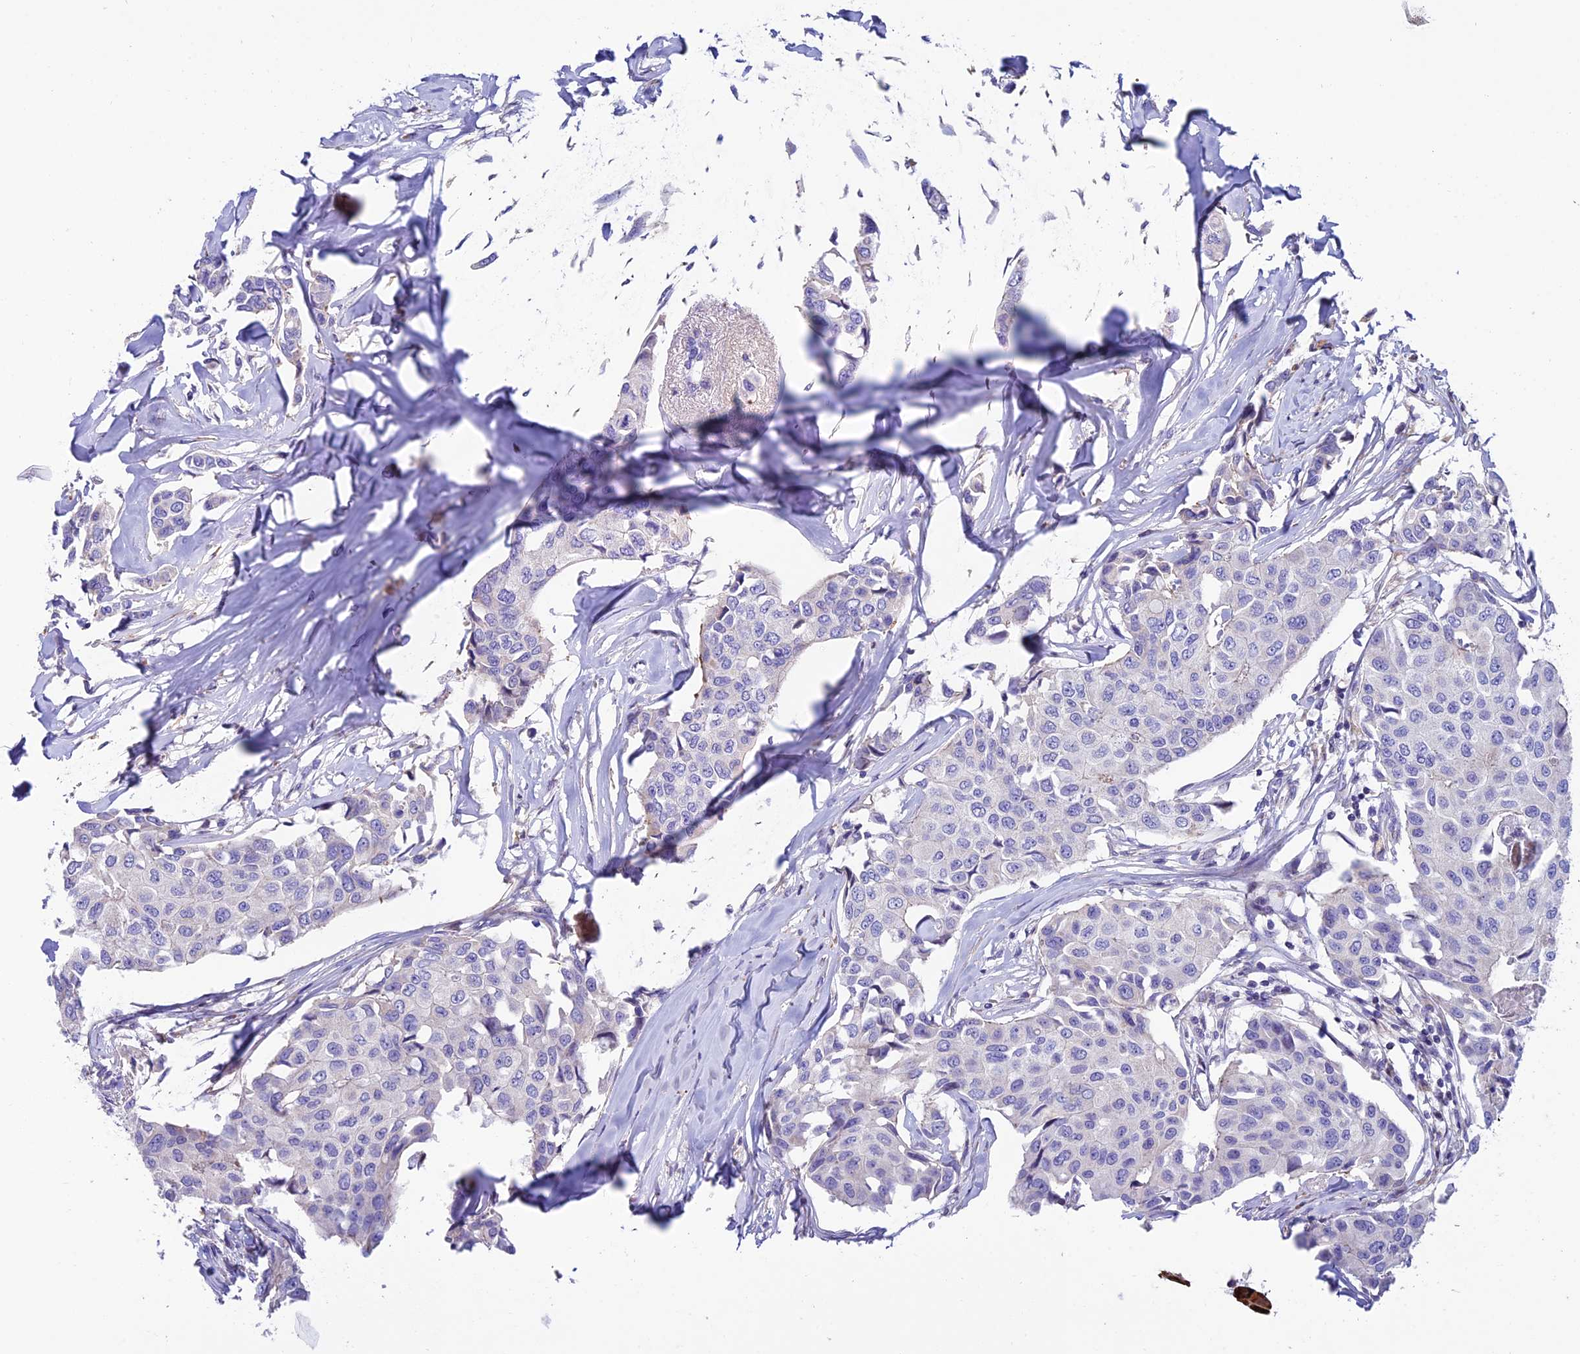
{"staining": {"intensity": "negative", "quantity": "none", "location": "none"}, "tissue": "breast cancer", "cell_type": "Tumor cells", "image_type": "cancer", "snomed": [{"axis": "morphology", "description": "Duct carcinoma"}, {"axis": "topography", "description": "Breast"}], "caption": "This is an immunohistochemistry histopathology image of breast invasive ductal carcinoma. There is no staining in tumor cells.", "gene": "FAM178B", "patient": {"sex": "female", "age": 80}}